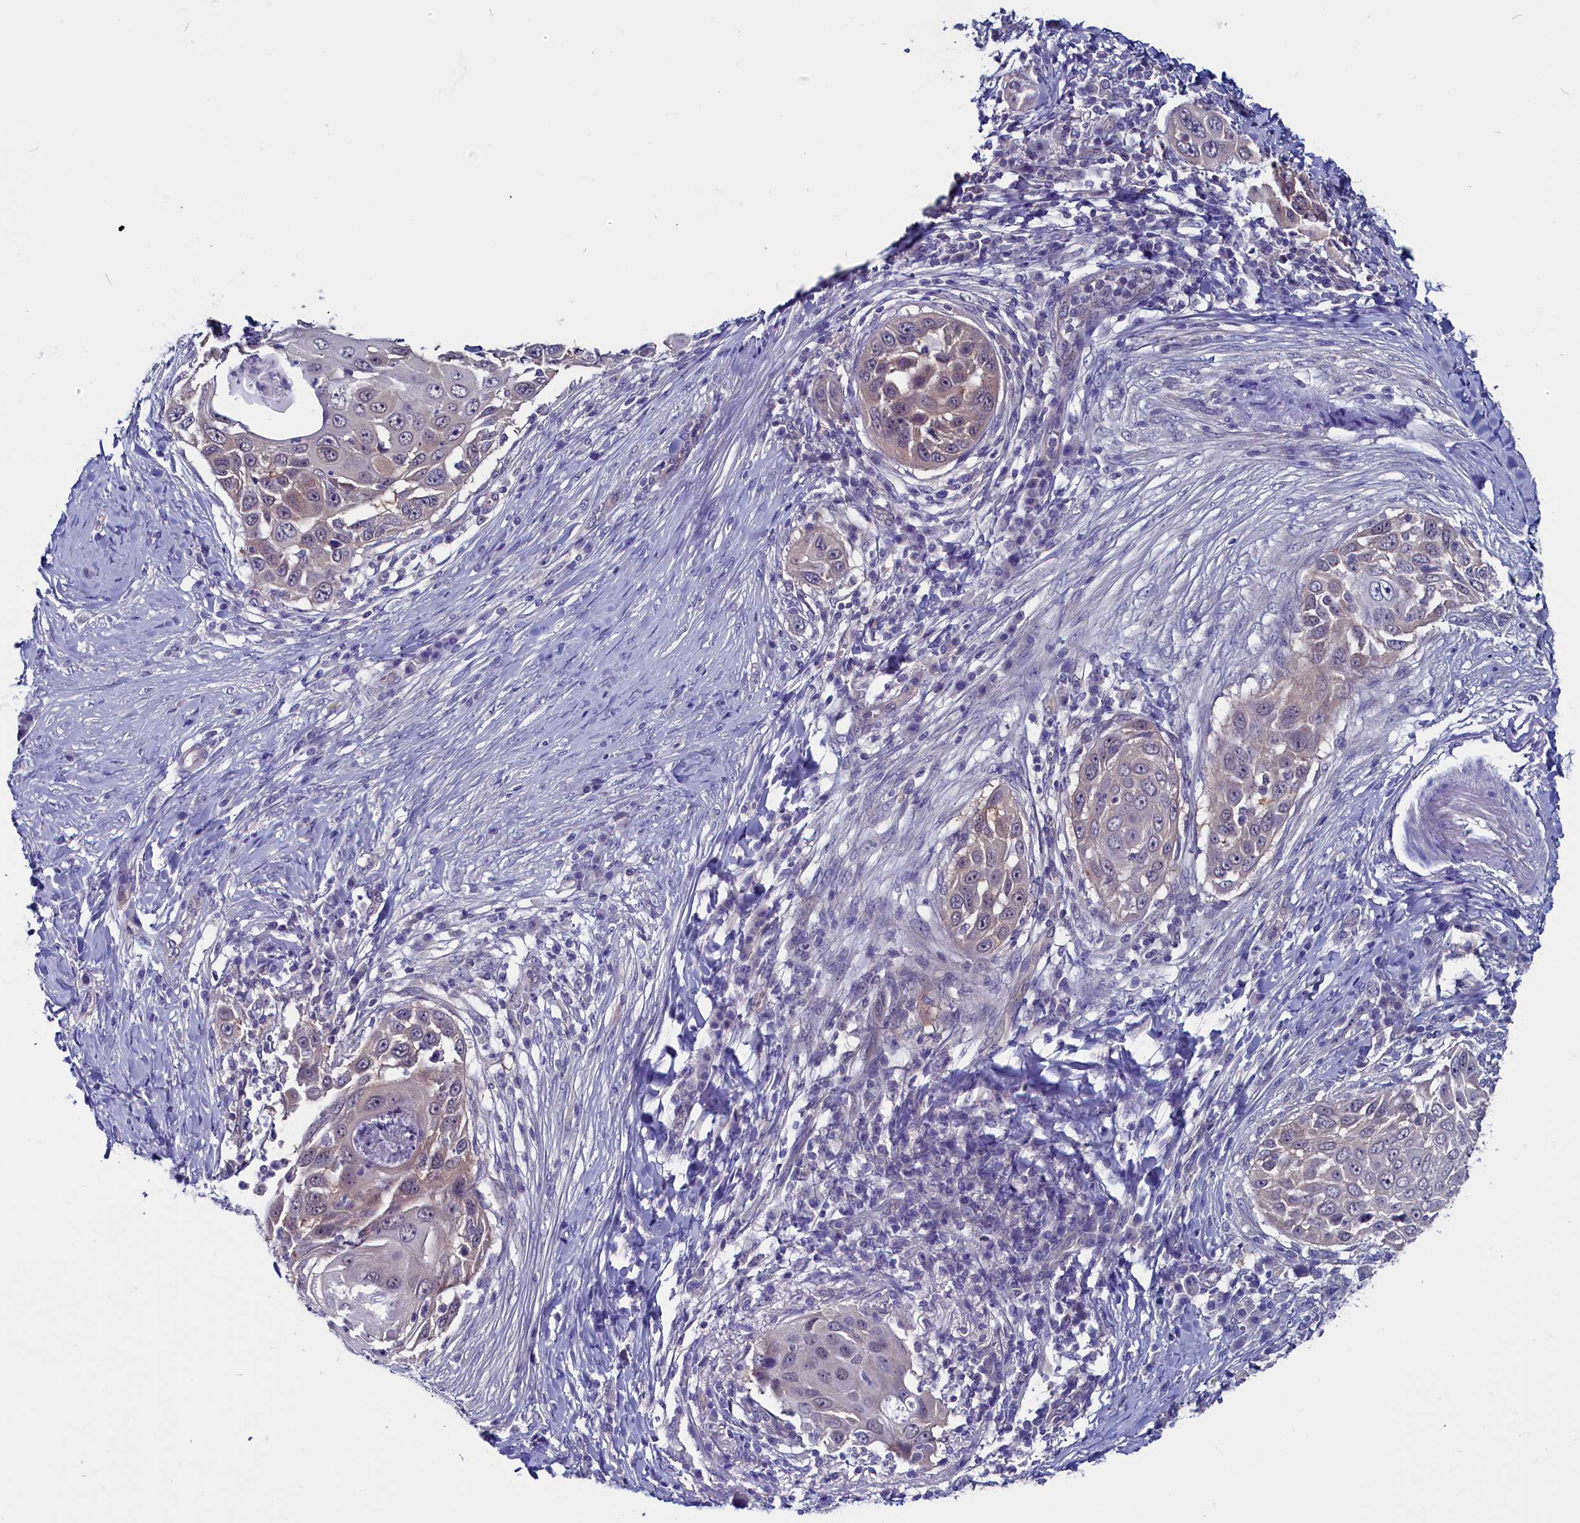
{"staining": {"intensity": "negative", "quantity": "none", "location": "none"}, "tissue": "skin cancer", "cell_type": "Tumor cells", "image_type": "cancer", "snomed": [{"axis": "morphology", "description": "Squamous cell carcinoma, NOS"}, {"axis": "topography", "description": "Skin"}], "caption": "Human squamous cell carcinoma (skin) stained for a protein using immunohistochemistry shows no staining in tumor cells.", "gene": "CIAPIN1", "patient": {"sex": "female", "age": 44}}